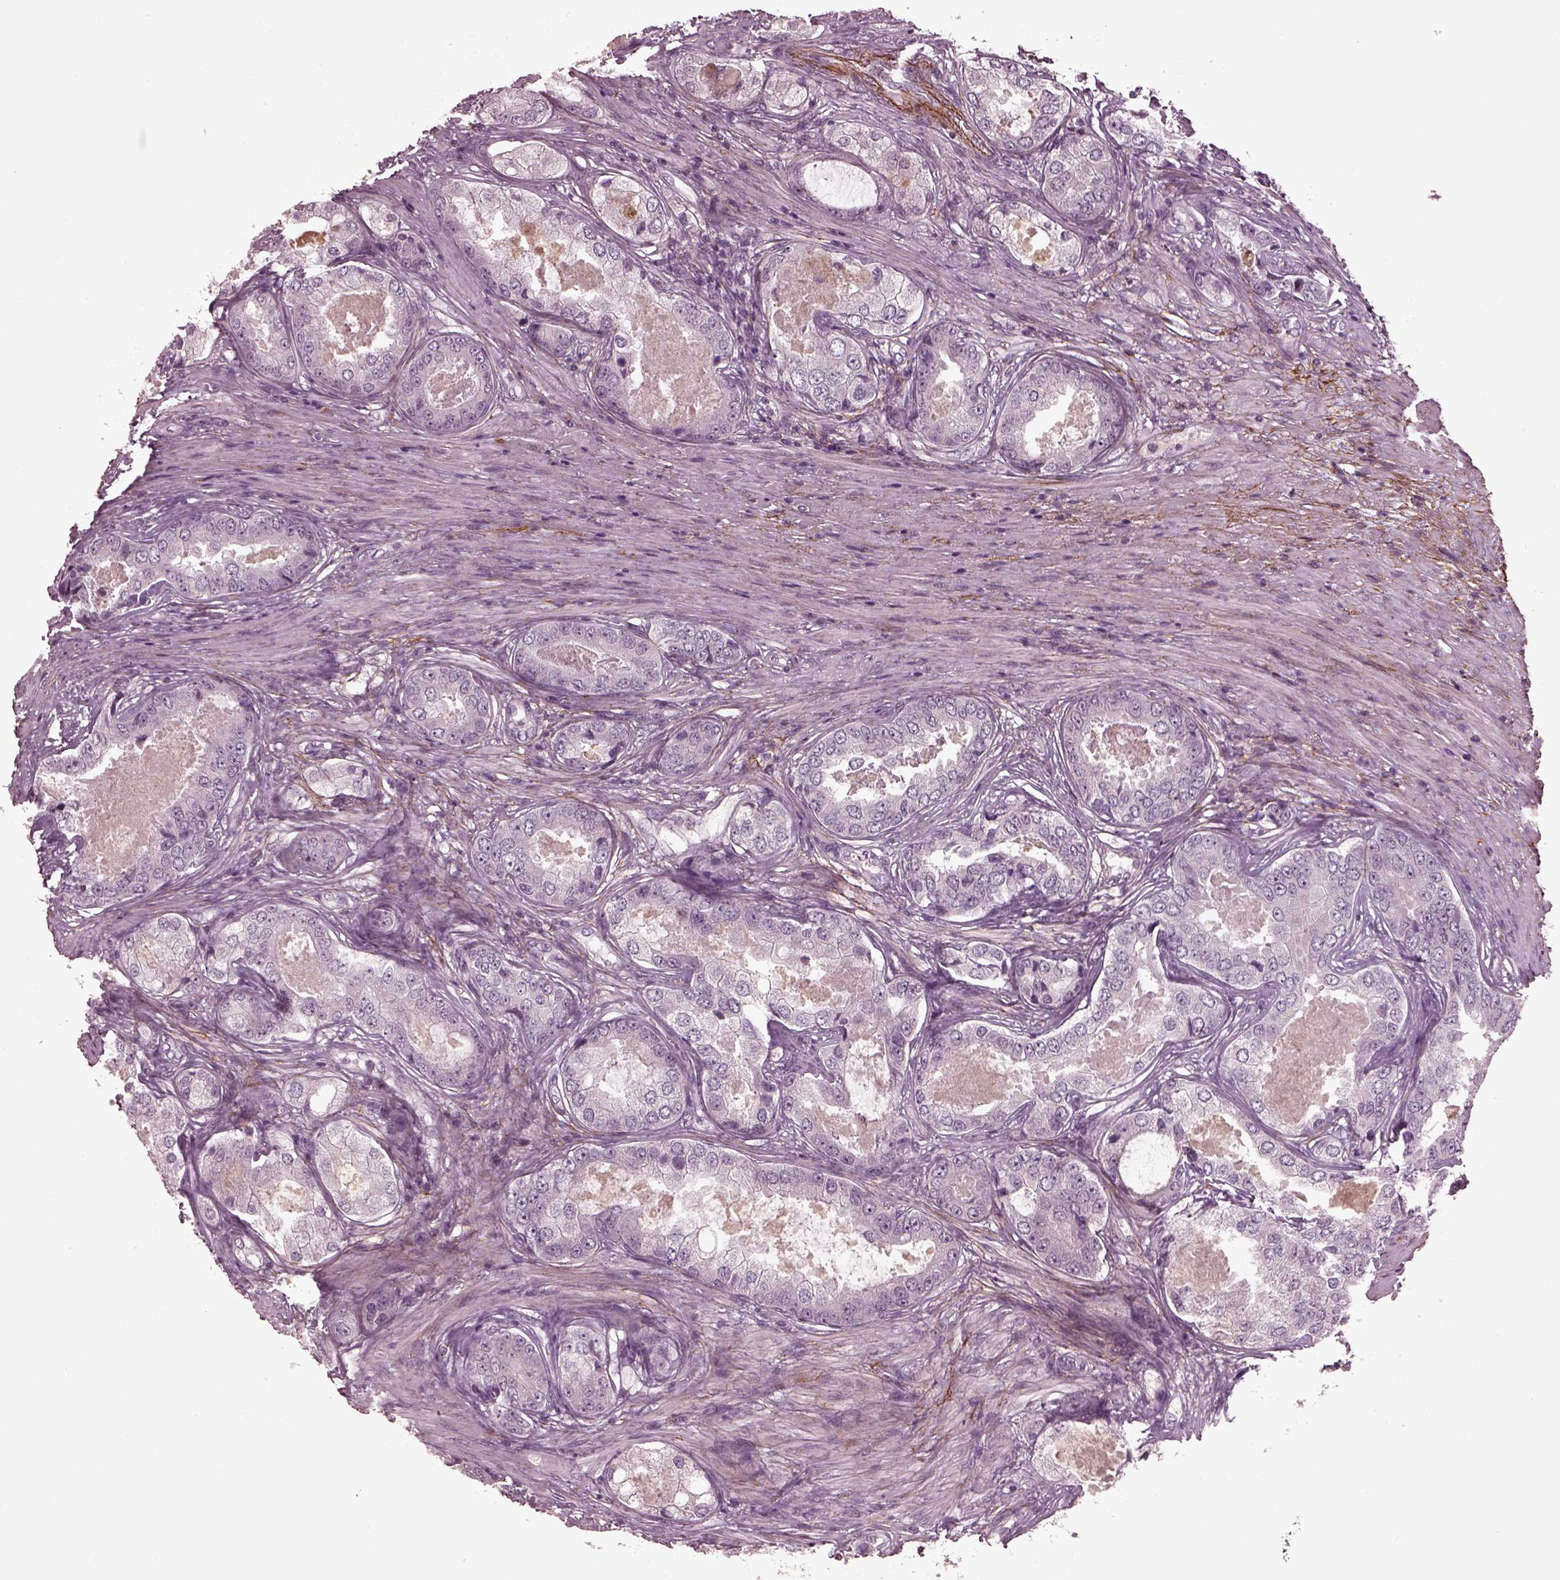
{"staining": {"intensity": "negative", "quantity": "none", "location": "none"}, "tissue": "prostate cancer", "cell_type": "Tumor cells", "image_type": "cancer", "snomed": [{"axis": "morphology", "description": "Adenocarcinoma, Low grade"}, {"axis": "topography", "description": "Prostate"}], "caption": "Histopathology image shows no protein positivity in tumor cells of adenocarcinoma (low-grade) (prostate) tissue.", "gene": "EFEMP1", "patient": {"sex": "male", "age": 68}}